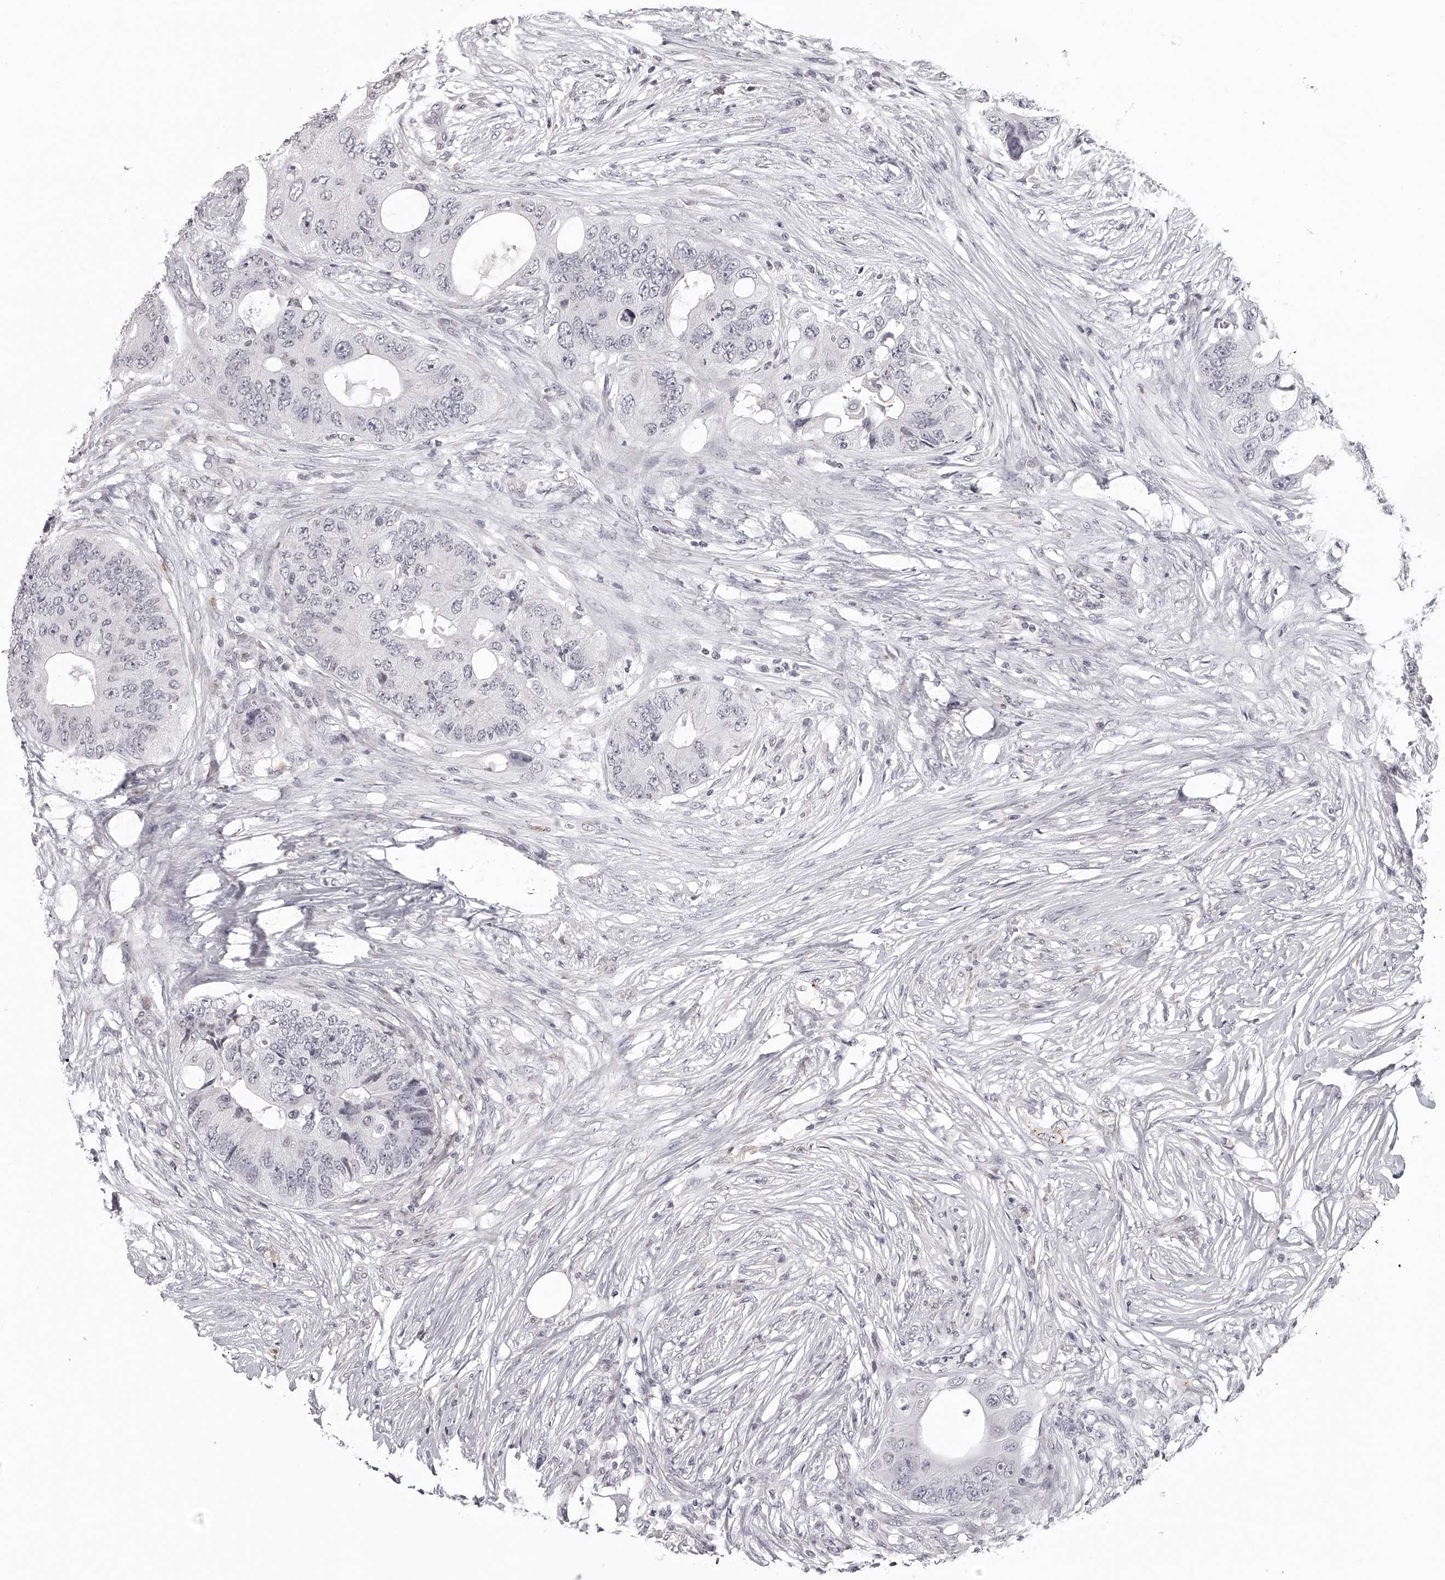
{"staining": {"intensity": "negative", "quantity": "none", "location": "none"}, "tissue": "colorectal cancer", "cell_type": "Tumor cells", "image_type": "cancer", "snomed": [{"axis": "morphology", "description": "Adenocarcinoma, NOS"}, {"axis": "topography", "description": "Colon"}], "caption": "Immunohistochemistry (IHC) photomicrograph of neoplastic tissue: colorectal cancer (adenocarcinoma) stained with DAB (3,3'-diaminobenzidine) reveals no significant protein positivity in tumor cells. The staining is performed using DAB (3,3'-diaminobenzidine) brown chromogen with nuclei counter-stained in using hematoxylin.", "gene": "RNF220", "patient": {"sex": "male", "age": 71}}